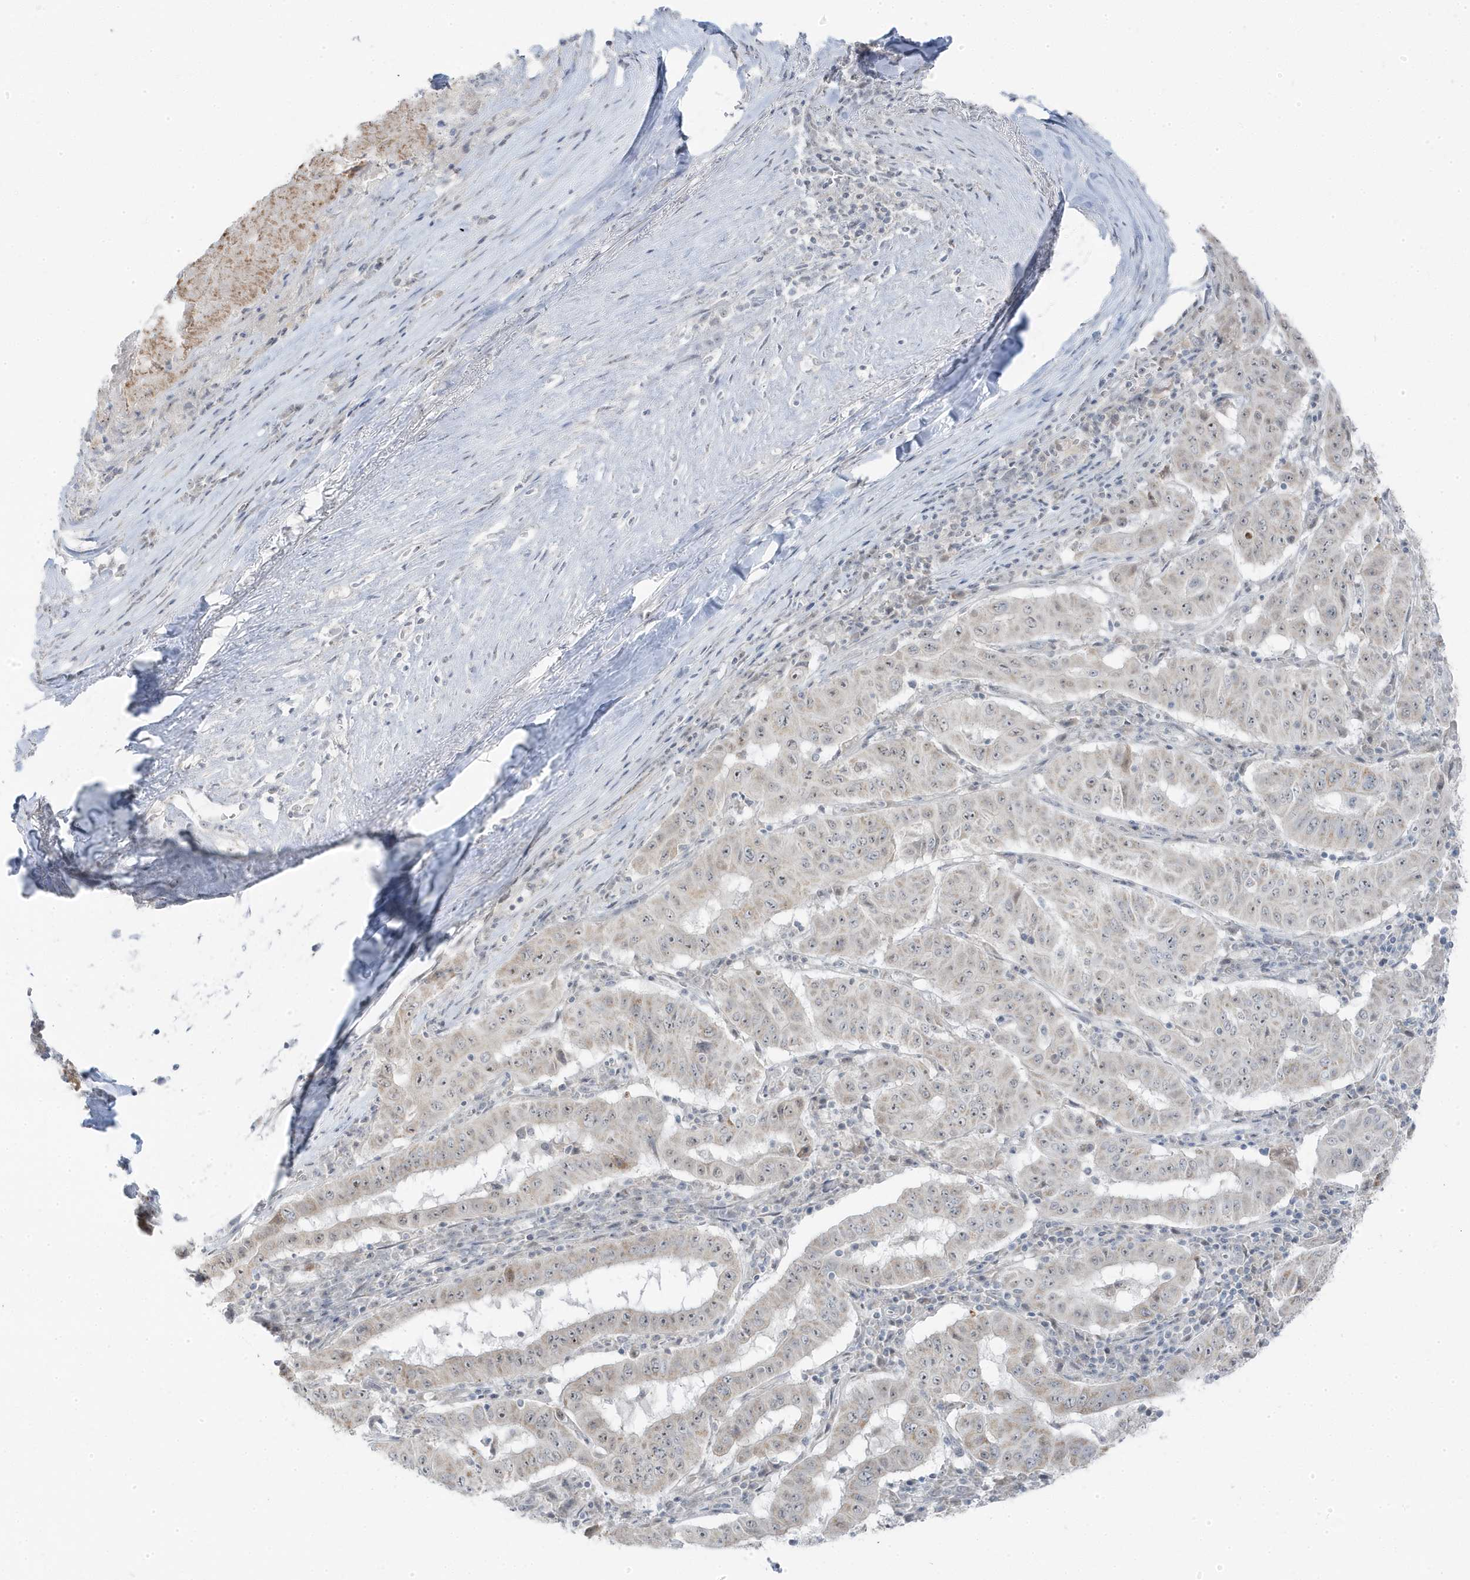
{"staining": {"intensity": "weak", "quantity": "<25%", "location": "cytoplasmic/membranous,nuclear"}, "tissue": "pancreatic cancer", "cell_type": "Tumor cells", "image_type": "cancer", "snomed": [{"axis": "morphology", "description": "Adenocarcinoma, NOS"}, {"axis": "topography", "description": "Pancreas"}], "caption": "Immunohistochemistry of adenocarcinoma (pancreatic) reveals no expression in tumor cells.", "gene": "TSEN15", "patient": {"sex": "male", "age": 63}}